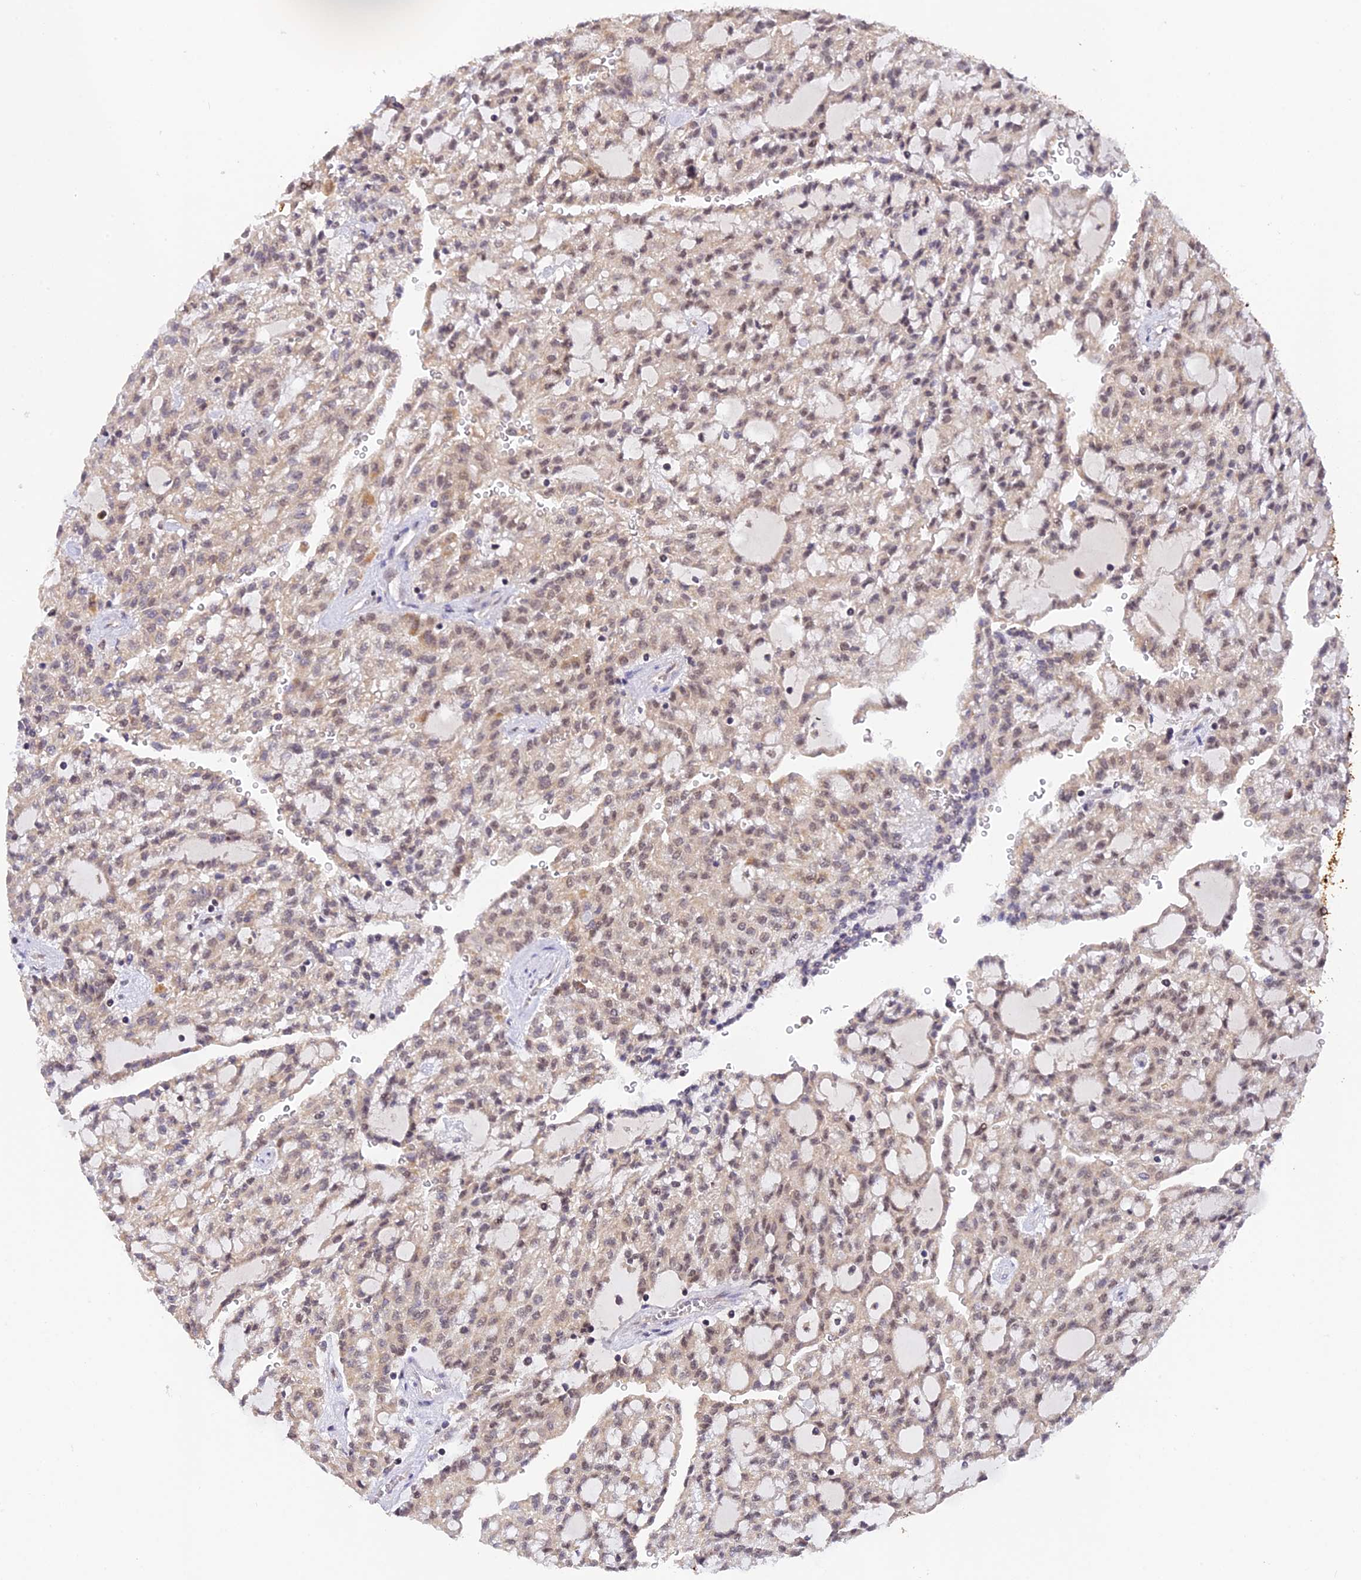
{"staining": {"intensity": "weak", "quantity": "25%-75%", "location": "nuclear"}, "tissue": "renal cancer", "cell_type": "Tumor cells", "image_type": "cancer", "snomed": [{"axis": "morphology", "description": "Adenocarcinoma, NOS"}, {"axis": "topography", "description": "Kidney"}], "caption": "A low amount of weak nuclear staining is present in approximately 25%-75% of tumor cells in renal cancer tissue.", "gene": "PEX16", "patient": {"sex": "male", "age": 63}}